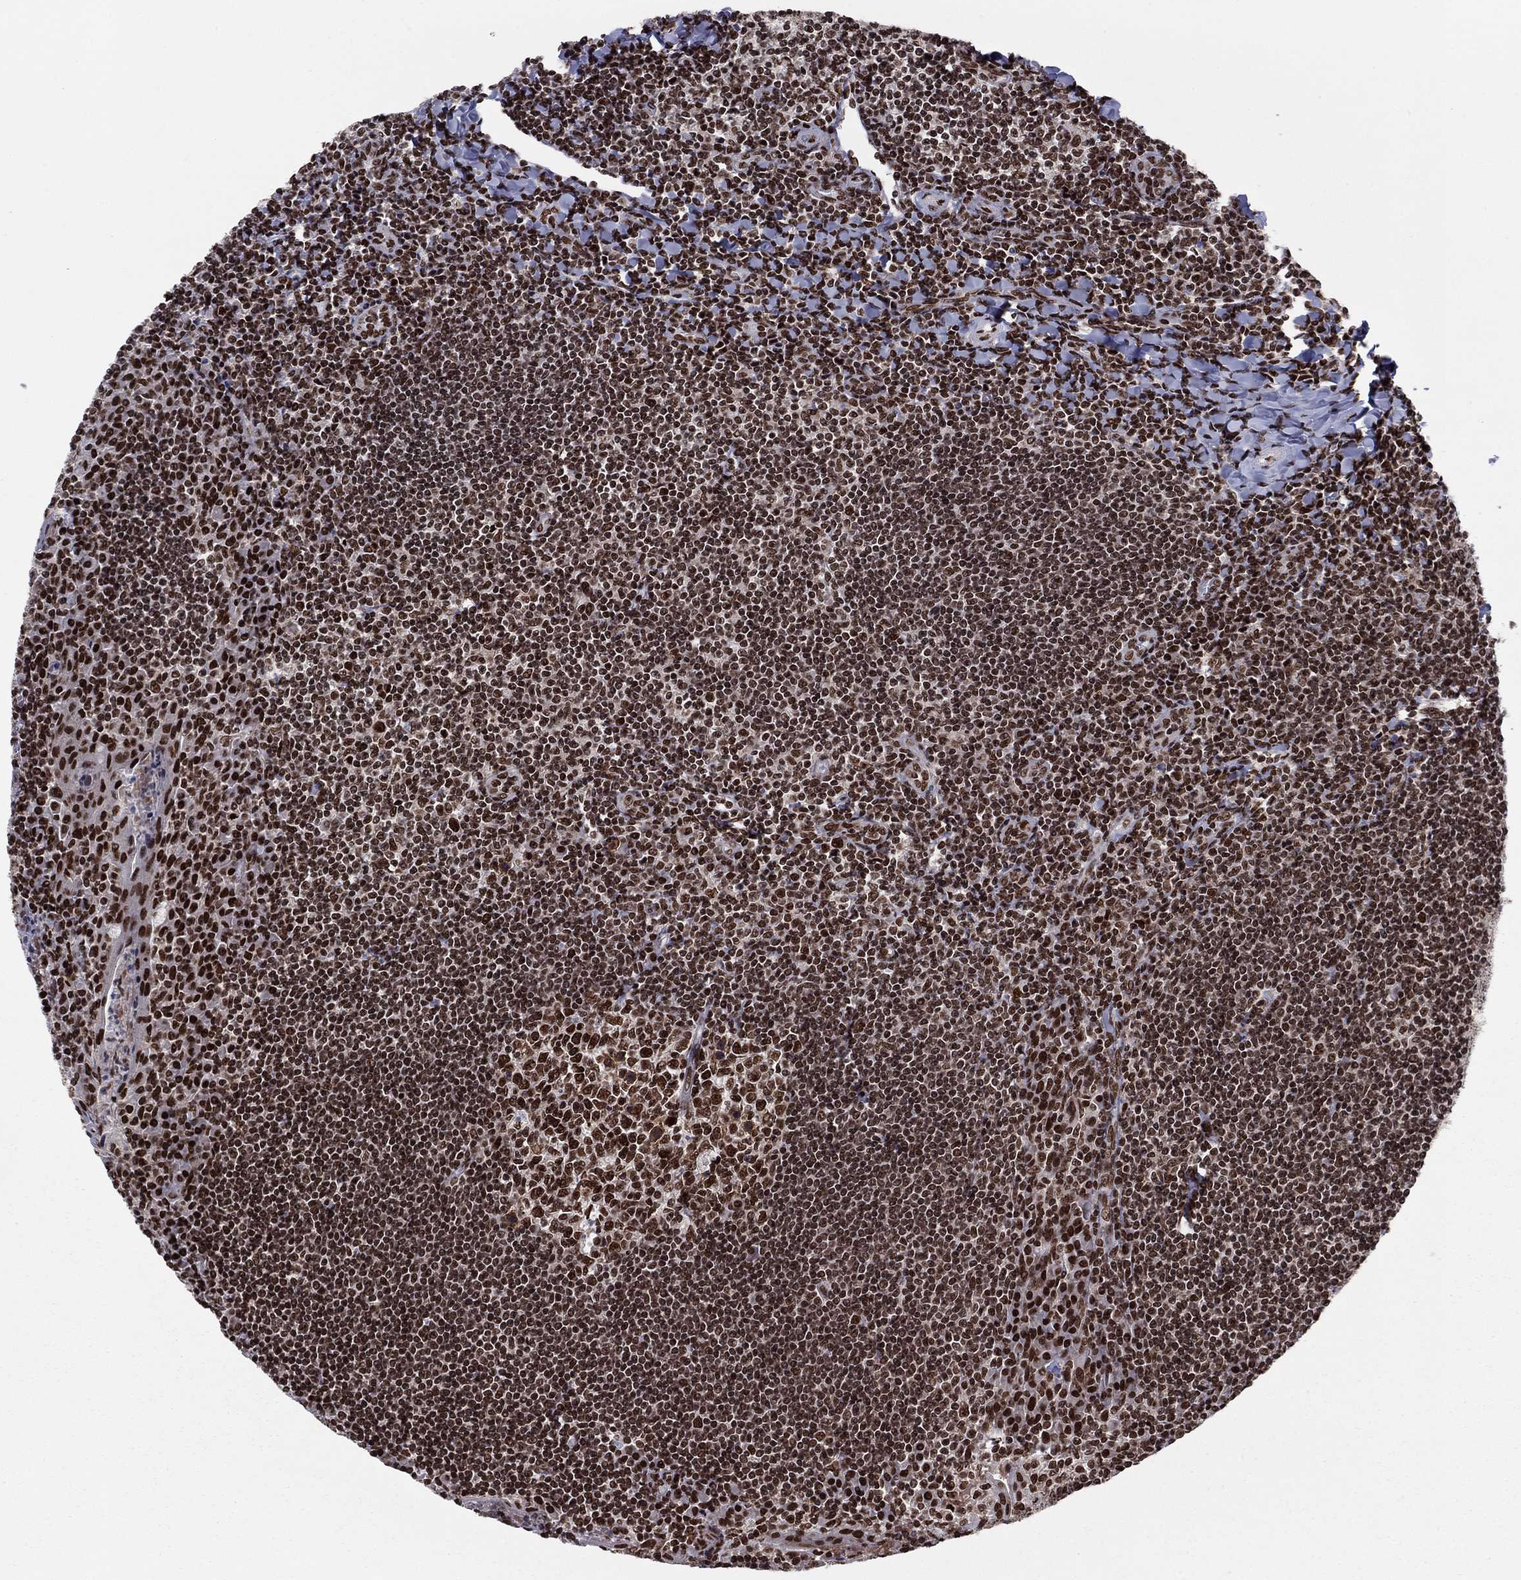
{"staining": {"intensity": "strong", "quantity": ">75%", "location": "nuclear"}, "tissue": "tonsil", "cell_type": "Germinal center cells", "image_type": "normal", "snomed": [{"axis": "morphology", "description": "Normal tissue, NOS"}, {"axis": "topography", "description": "Tonsil"}], "caption": "Protein expression analysis of normal tonsil demonstrates strong nuclear positivity in approximately >75% of germinal center cells. The staining is performed using DAB (3,3'-diaminobenzidine) brown chromogen to label protein expression. The nuclei are counter-stained blue using hematoxylin.", "gene": "USP54", "patient": {"sex": "female", "age": 12}}